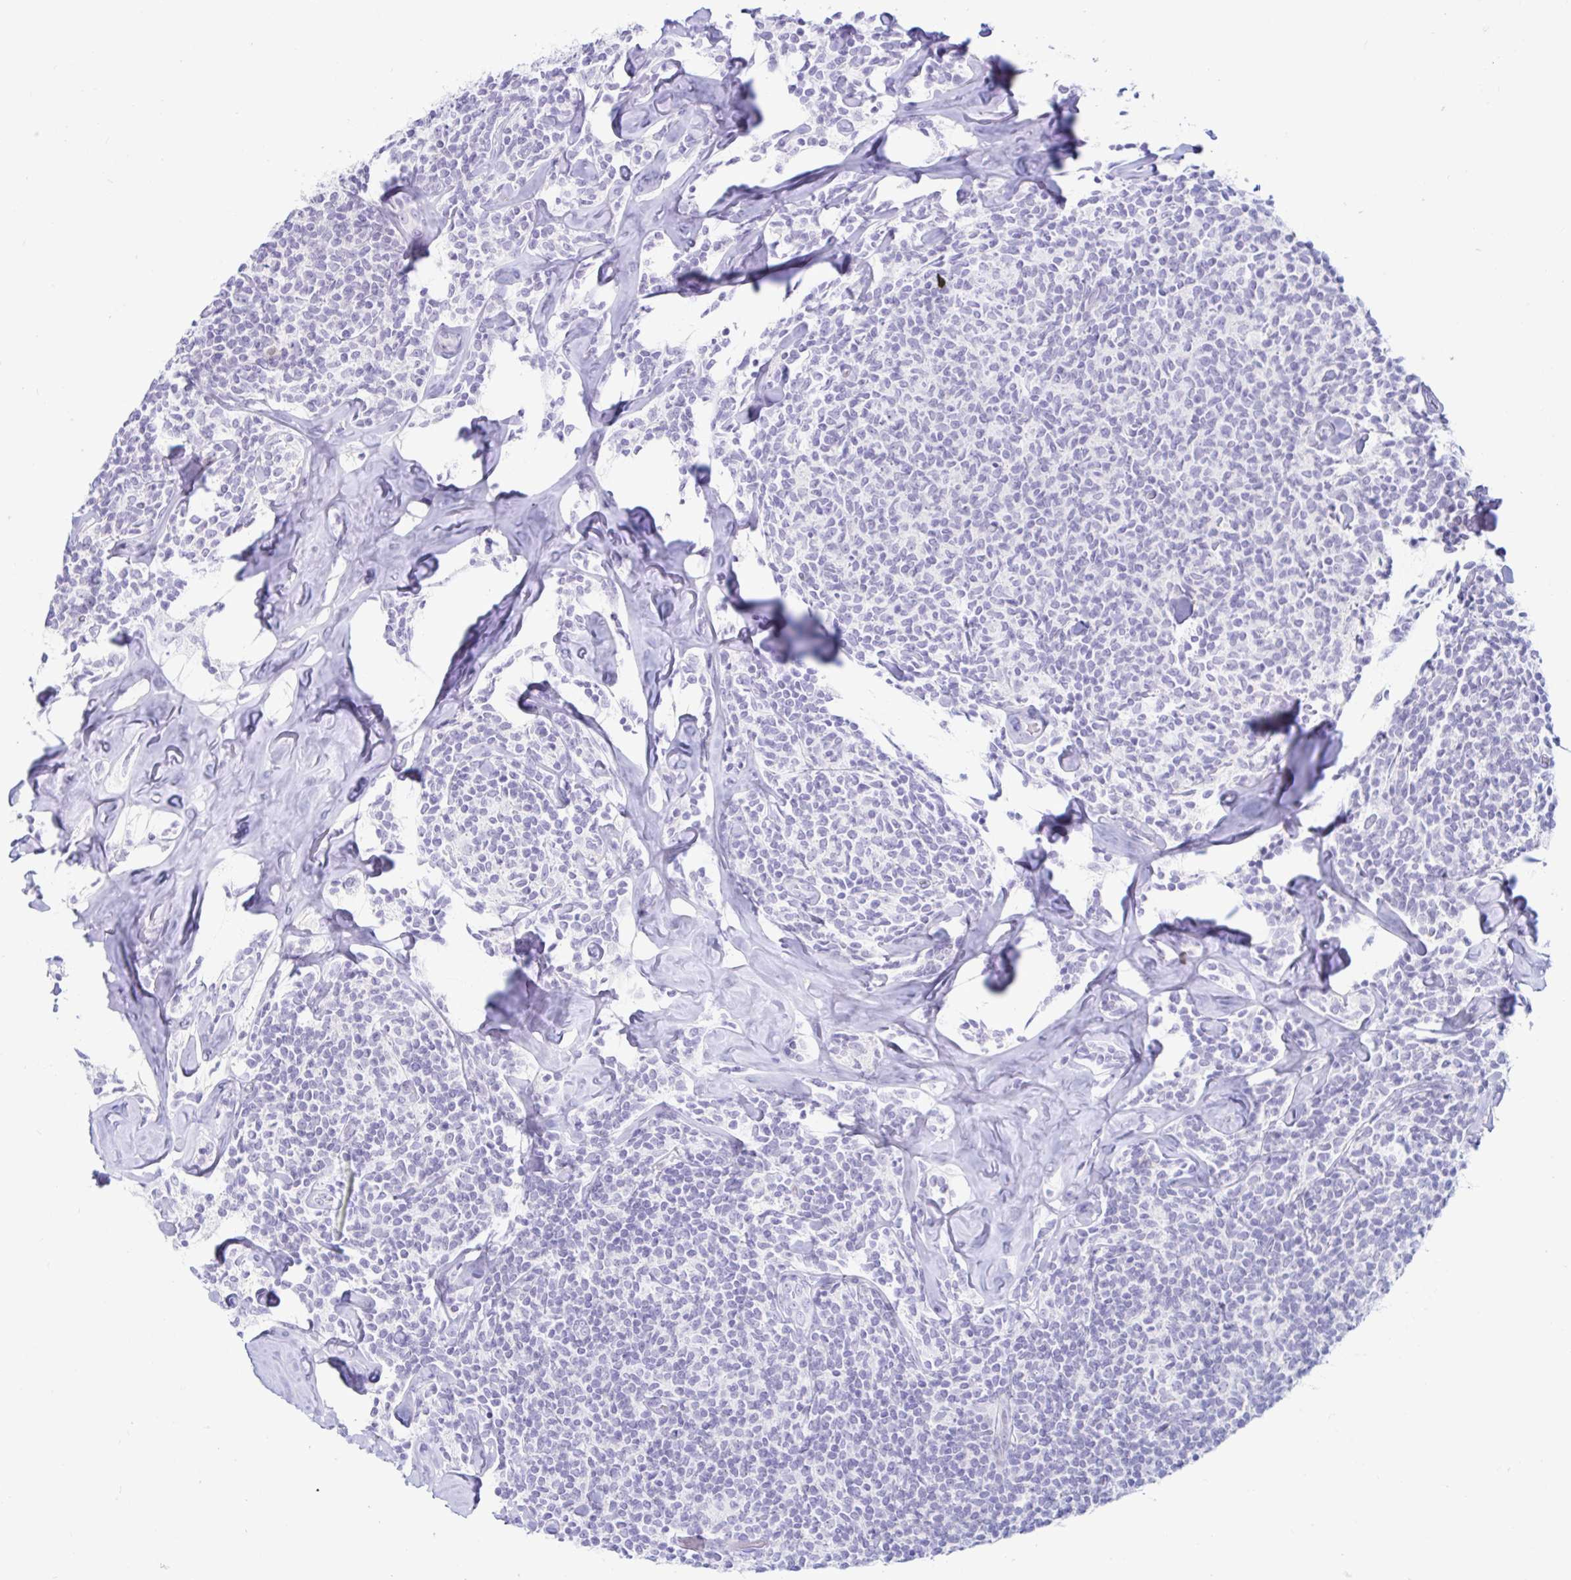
{"staining": {"intensity": "negative", "quantity": "none", "location": "none"}, "tissue": "lymphoma", "cell_type": "Tumor cells", "image_type": "cancer", "snomed": [{"axis": "morphology", "description": "Malignant lymphoma, non-Hodgkin's type, Low grade"}, {"axis": "topography", "description": "Lymph node"}], "caption": "Human lymphoma stained for a protein using IHC displays no positivity in tumor cells.", "gene": "BEST1", "patient": {"sex": "female", "age": 56}}